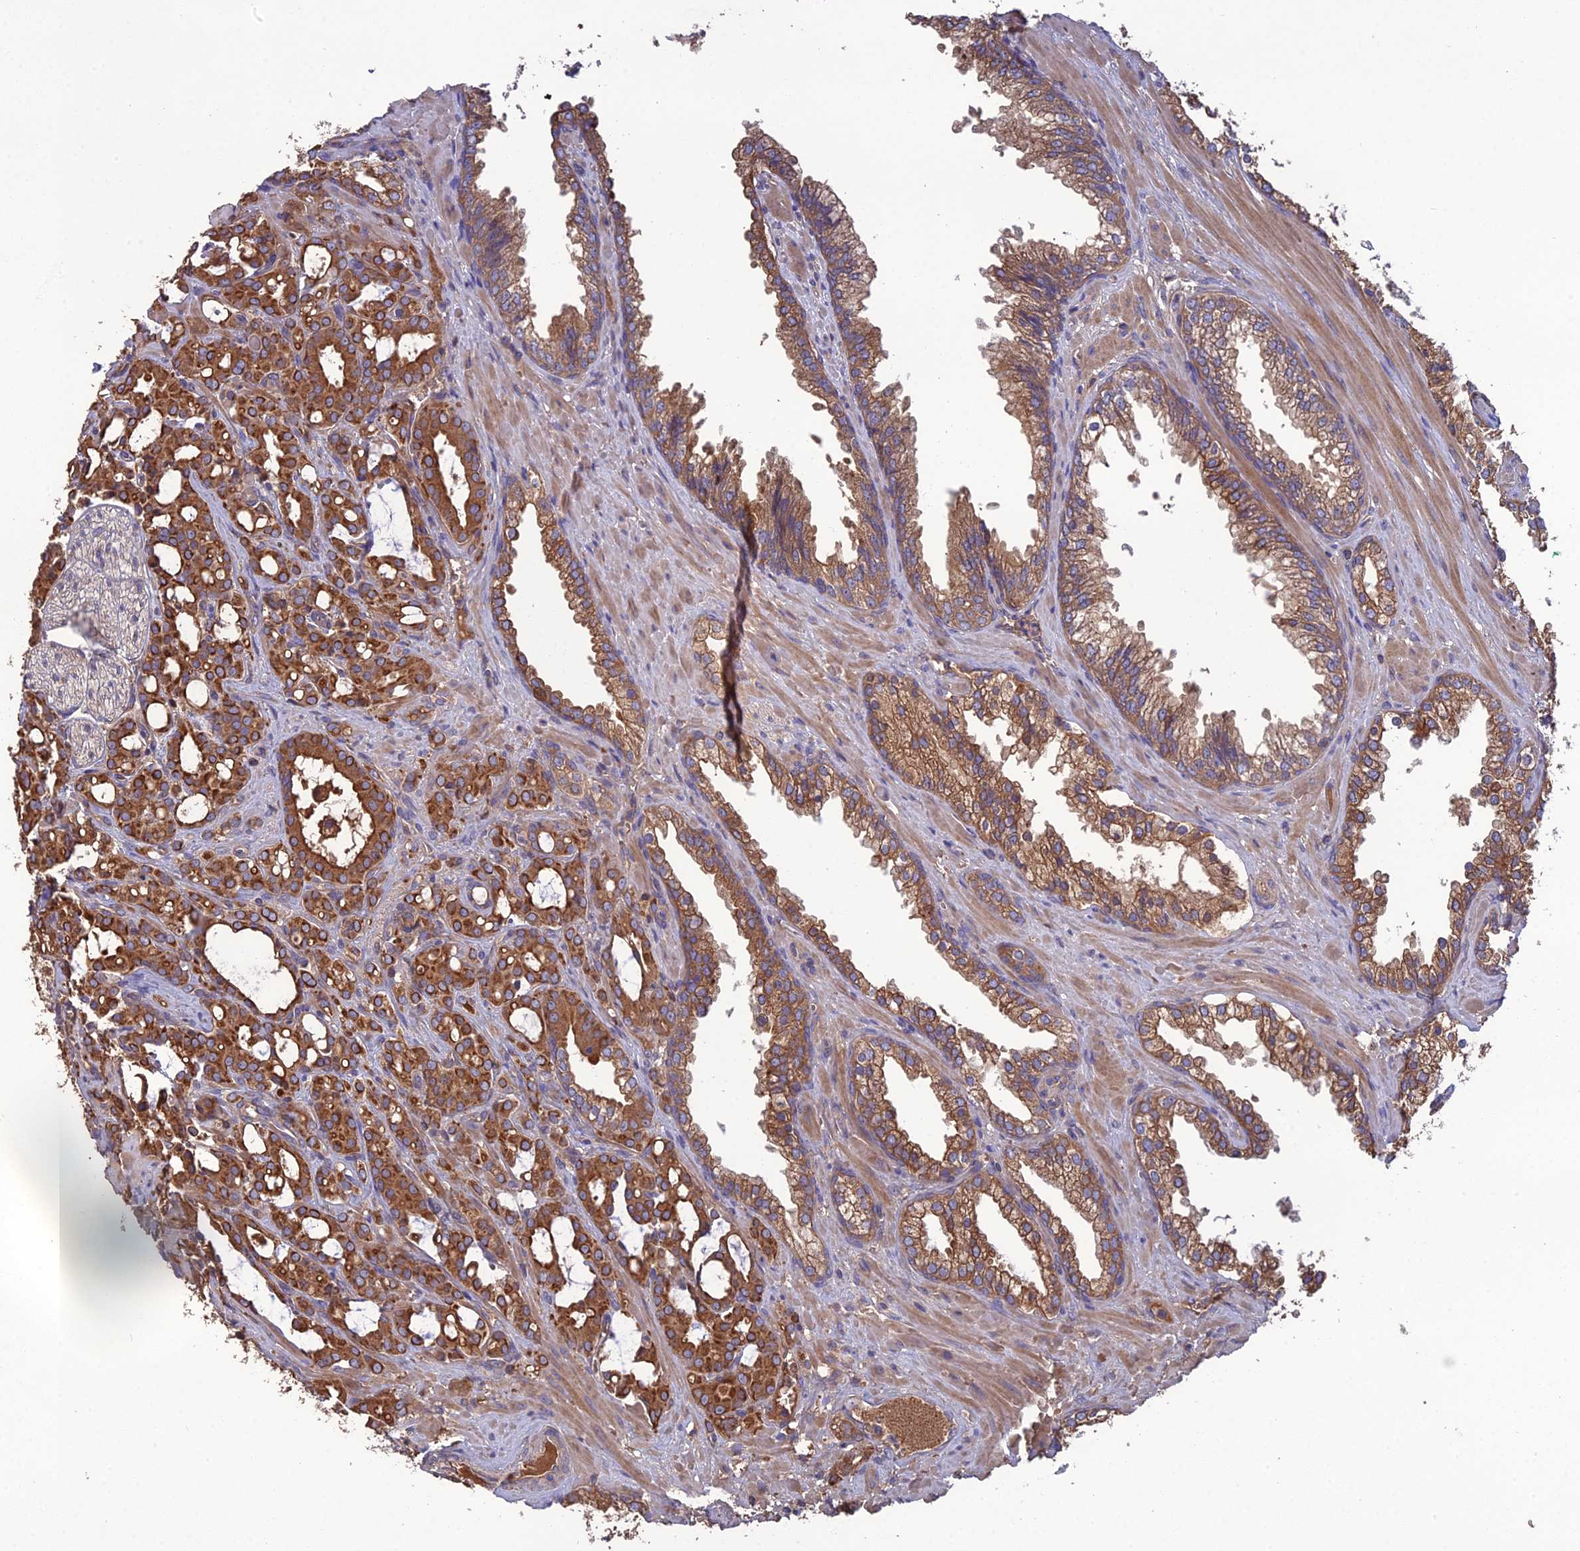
{"staining": {"intensity": "moderate", "quantity": ">75%", "location": "cytoplasmic/membranous"}, "tissue": "prostate cancer", "cell_type": "Tumor cells", "image_type": "cancer", "snomed": [{"axis": "morphology", "description": "Adenocarcinoma, High grade"}, {"axis": "topography", "description": "Prostate"}], "caption": "DAB (3,3'-diaminobenzidine) immunohistochemical staining of prostate cancer exhibits moderate cytoplasmic/membranous protein staining in approximately >75% of tumor cells.", "gene": "GALR2", "patient": {"sex": "male", "age": 72}}